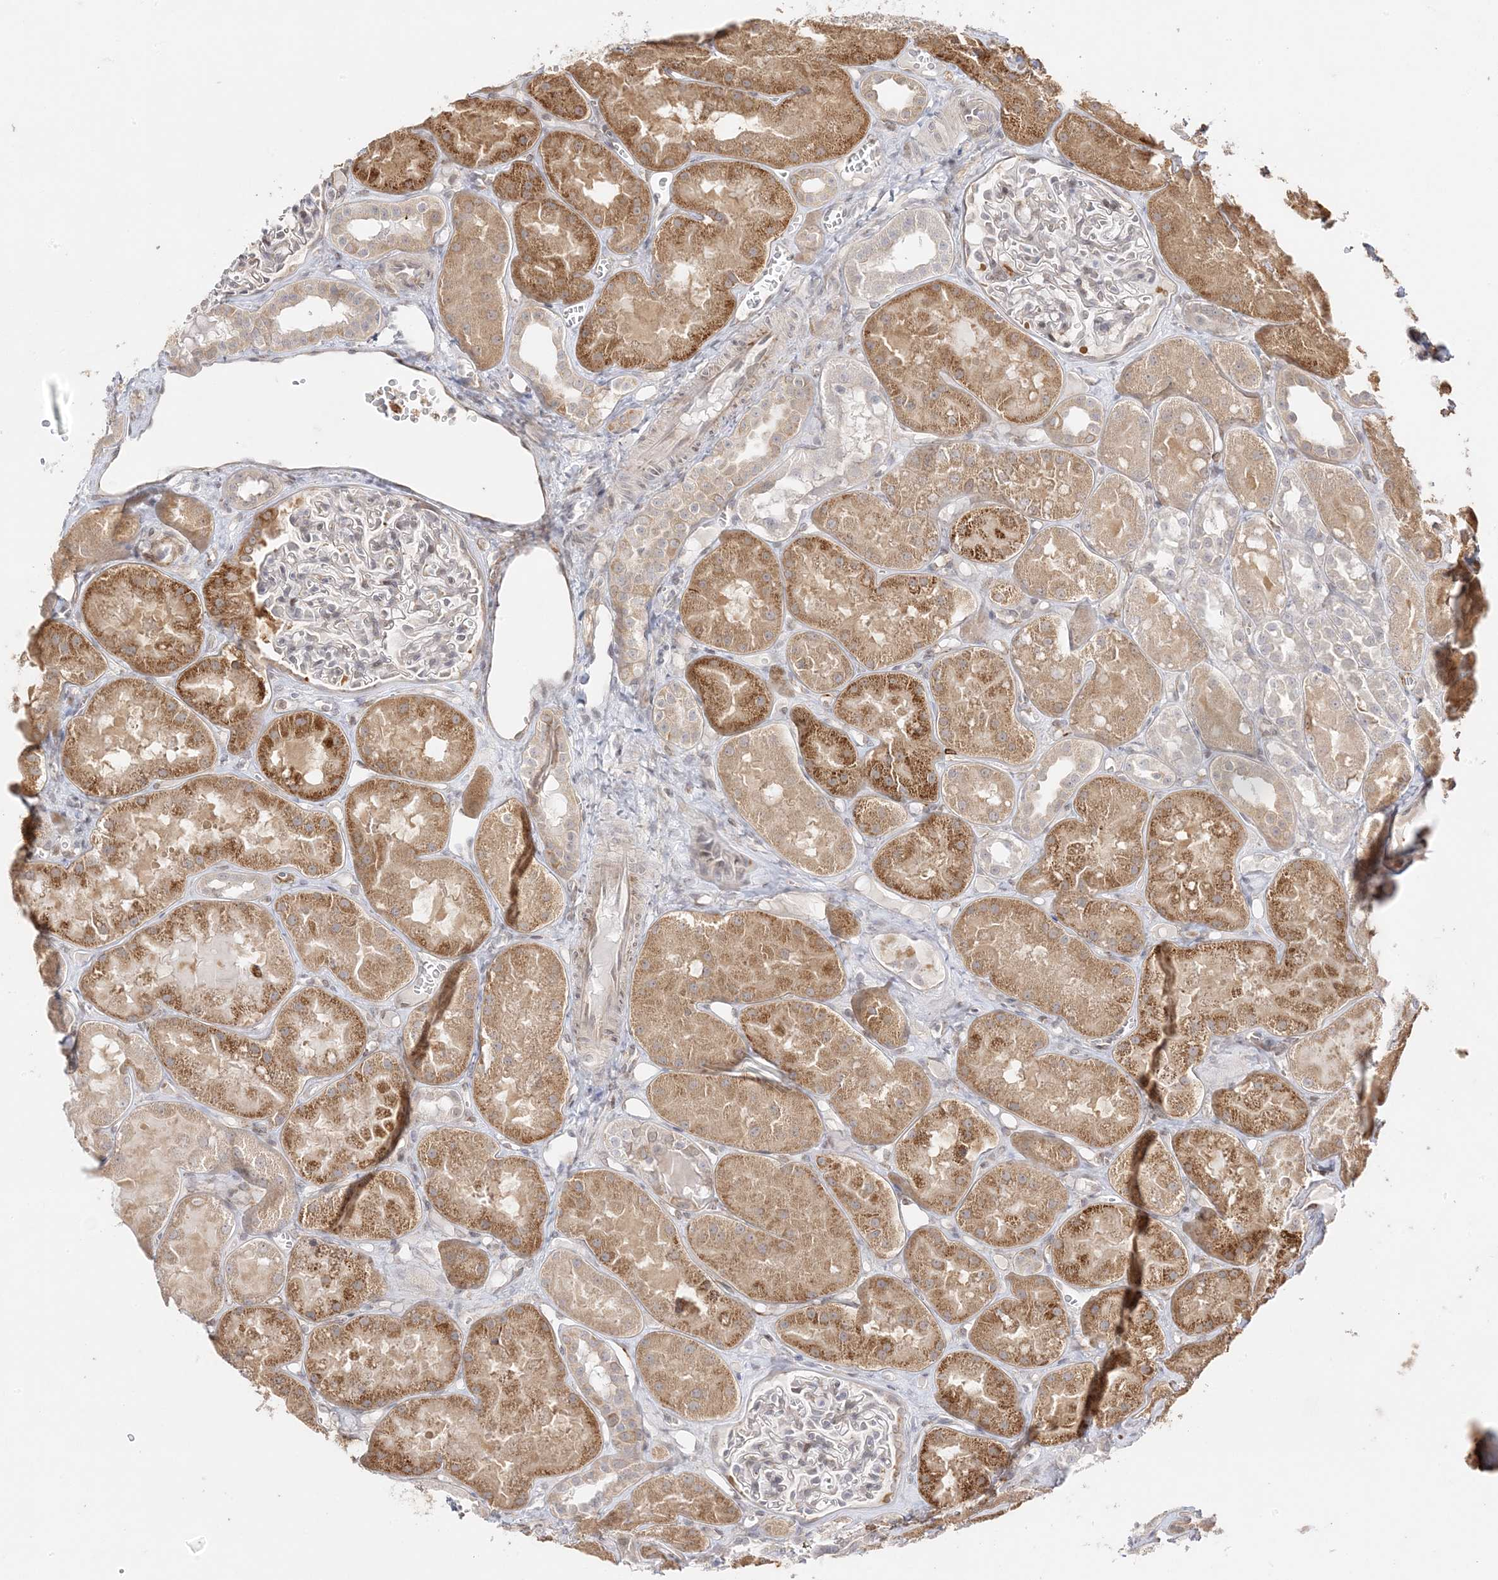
{"staining": {"intensity": "negative", "quantity": "none", "location": "none"}, "tissue": "kidney", "cell_type": "Cells in glomeruli", "image_type": "normal", "snomed": [{"axis": "morphology", "description": "Normal tissue, NOS"}, {"axis": "topography", "description": "Kidney"}], "caption": "This is a image of immunohistochemistry staining of unremarkable kidney, which shows no expression in cells in glomeruli. The staining is performed using DAB (3,3'-diaminobenzidine) brown chromogen with nuclei counter-stained in using hematoxylin.", "gene": "C2CD2", "patient": {"sex": "male", "age": 16}}